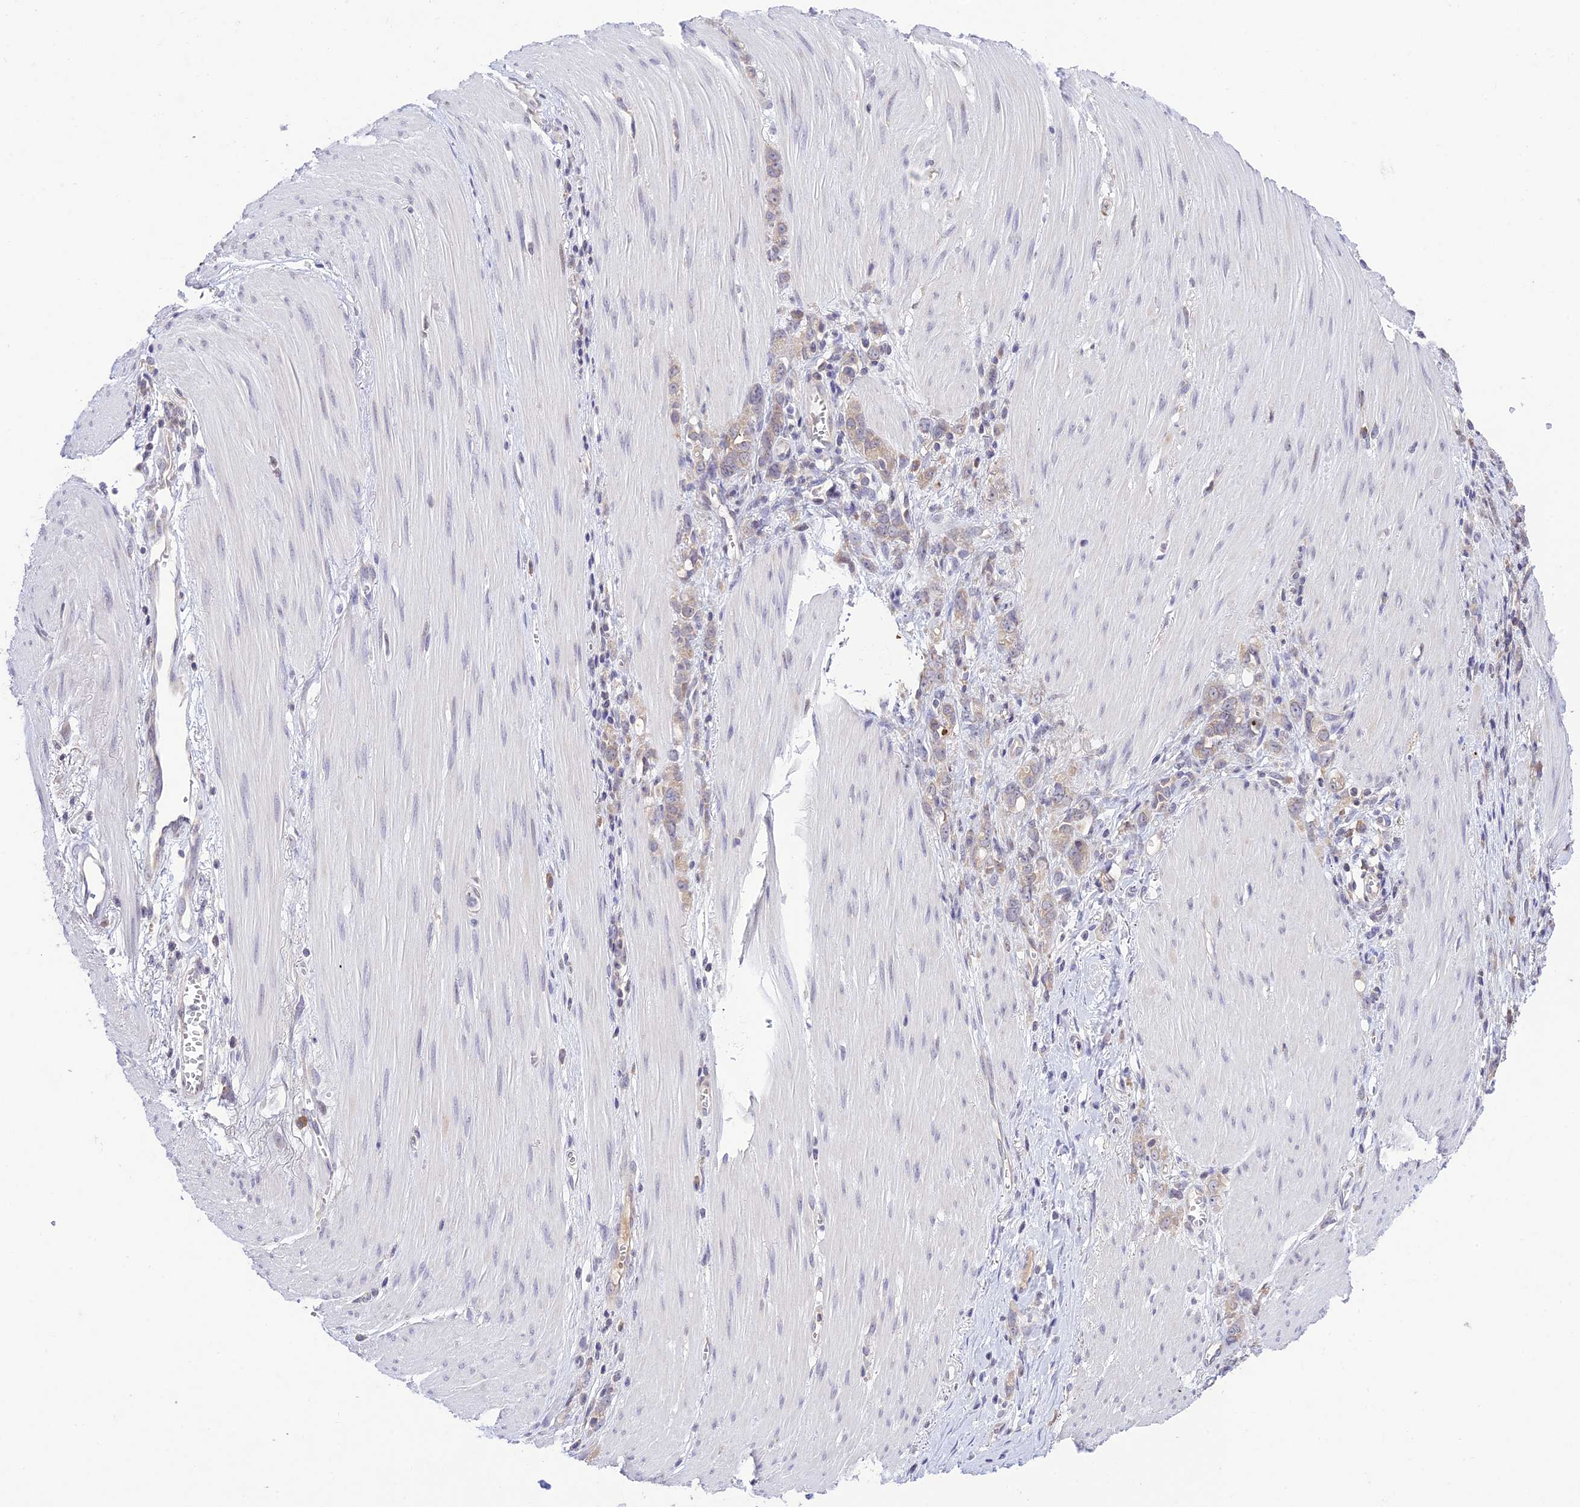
{"staining": {"intensity": "weak", "quantity": "25%-75%", "location": "cytoplasmic/membranous"}, "tissue": "stomach cancer", "cell_type": "Tumor cells", "image_type": "cancer", "snomed": [{"axis": "morphology", "description": "Adenocarcinoma, NOS"}, {"axis": "topography", "description": "Stomach"}], "caption": "IHC staining of stomach adenocarcinoma, which reveals low levels of weak cytoplasmic/membranous expression in about 25%-75% of tumor cells indicating weak cytoplasmic/membranous protein staining. The staining was performed using DAB (brown) for protein detection and nuclei were counterstained in hematoxylin (blue).", "gene": "TEKT1", "patient": {"sex": "female", "age": 76}}